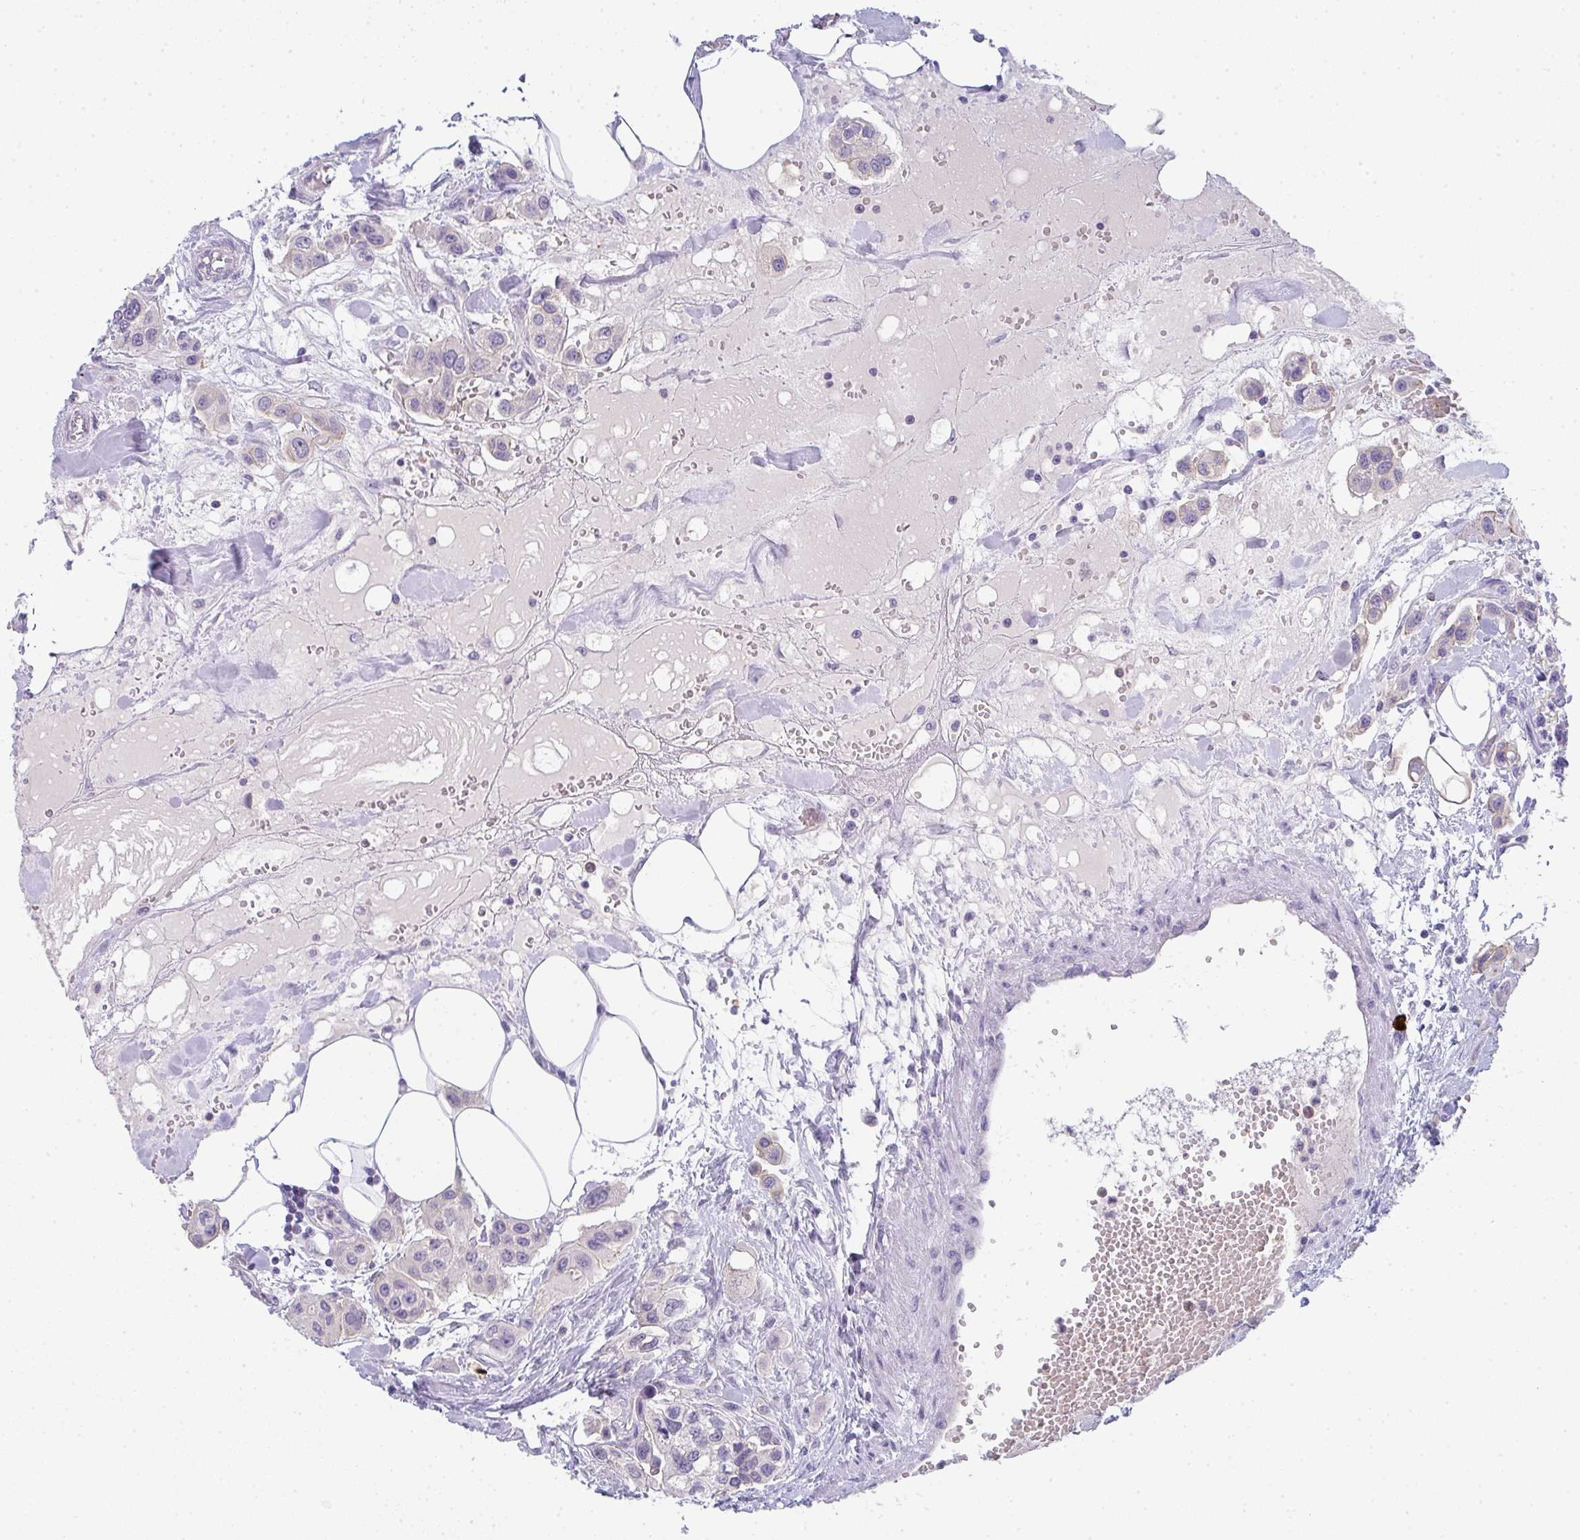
{"staining": {"intensity": "negative", "quantity": "none", "location": "none"}, "tissue": "urothelial cancer", "cell_type": "Tumor cells", "image_type": "cancer", "snomed": [{"axis": "morphology", "description": "Urothelial carcinoma, High grade"}, {"axis": "topography", "description": "Urinary bladder"}], "caption": "High power microscopy image of an immunohistochemistry (IHC) histopathology image of urothelial cancer, revealing no significant positivity in tumor cells.", "gene": "CACNA1S", "patient": {"sex": "male", "age": 67}}